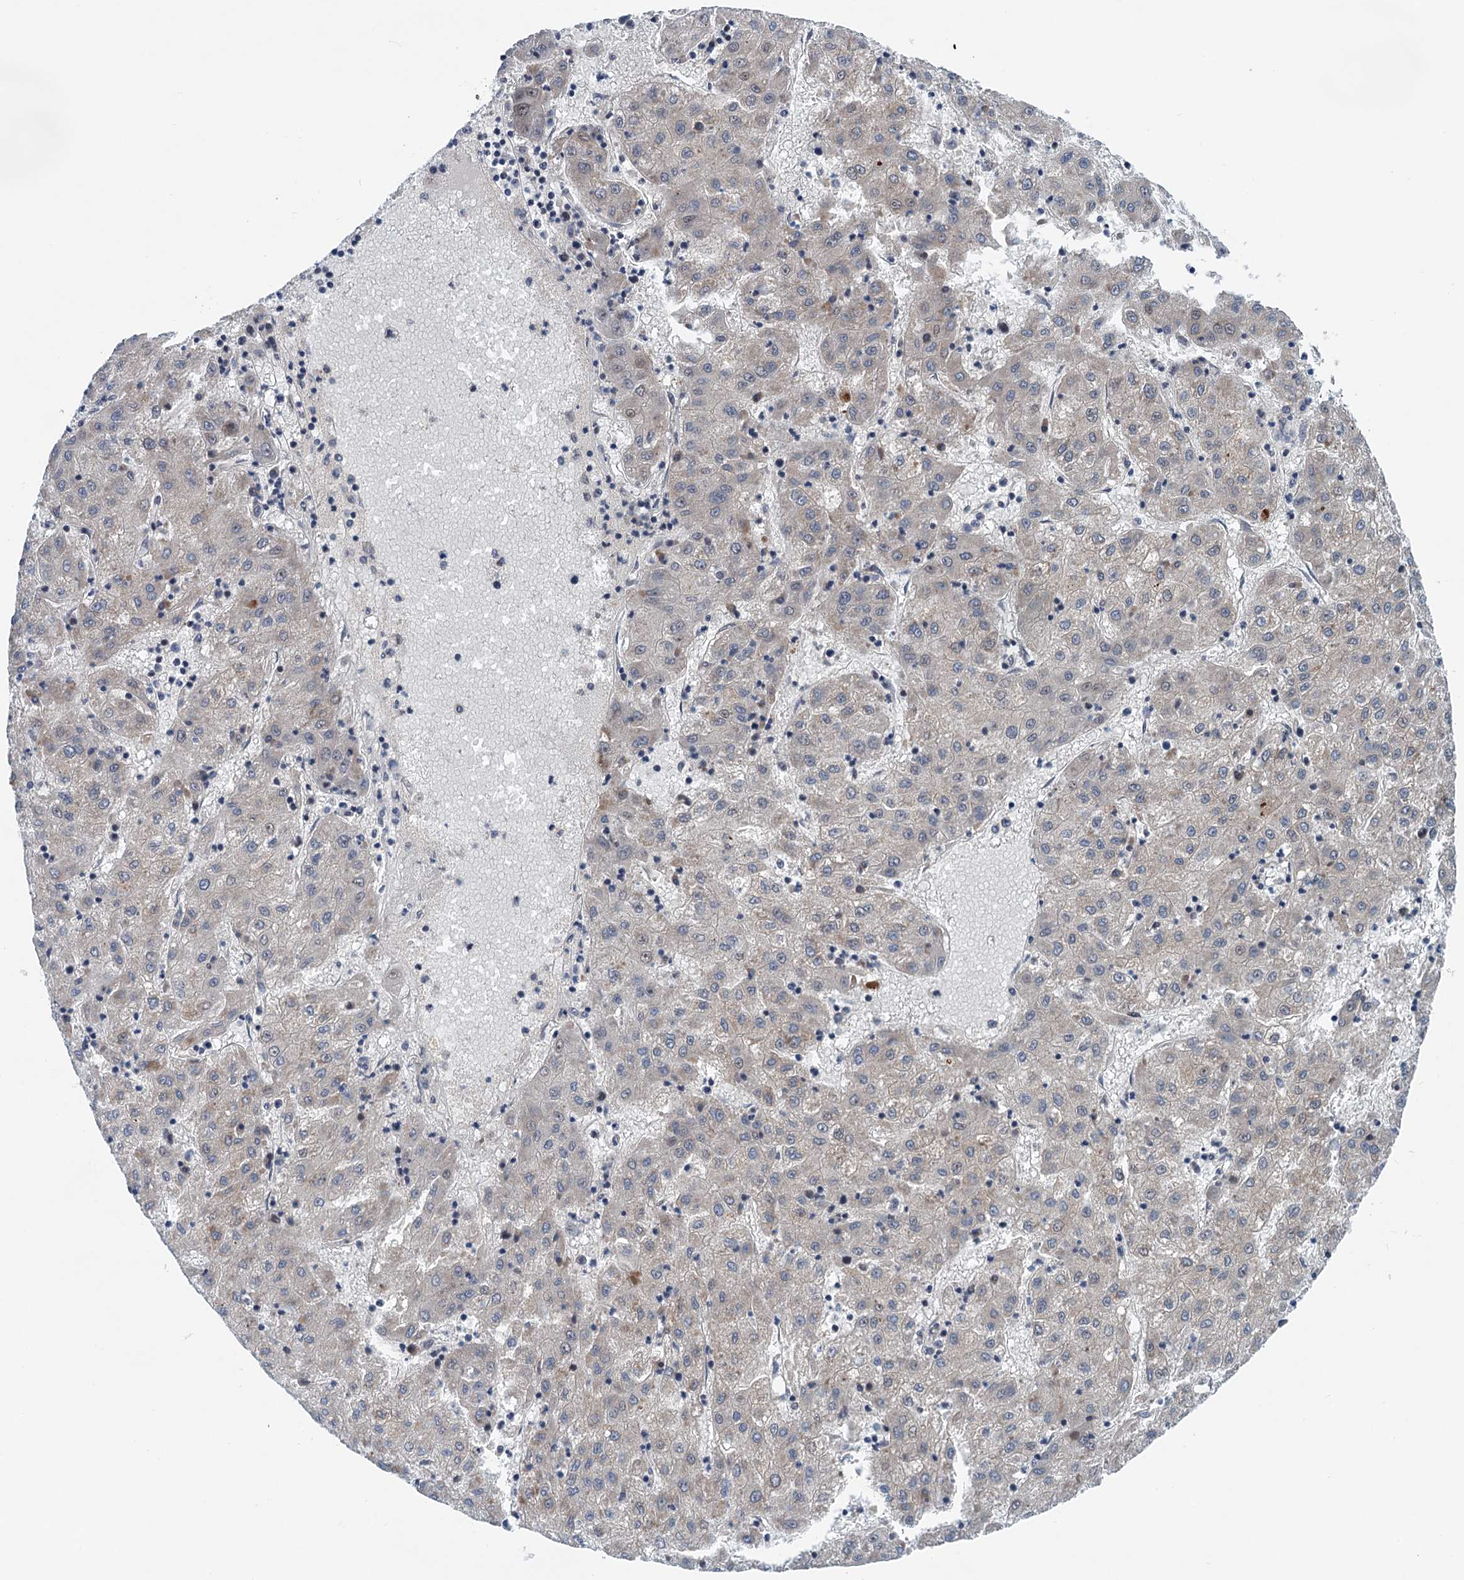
{"staining": {"intensity": "negative", "quantity": "none", "location": "none"}, "tissue": "liver cancer", "cell_type": "Tumor cells", "image_type": "cancer", "snomed": [{"axis": "morphology", "description": "Carcinoma, Hepatocellular, NOS"}, {"axis": "topography", "description": "Liver"}], "caption": "Liver cancer (hepatocellular carcinoma) stained for a protein using IHC exhibits no staining tumor cells.", "gene": "DYNC2I2", "patient": {"sex": "male", "age": 72}}